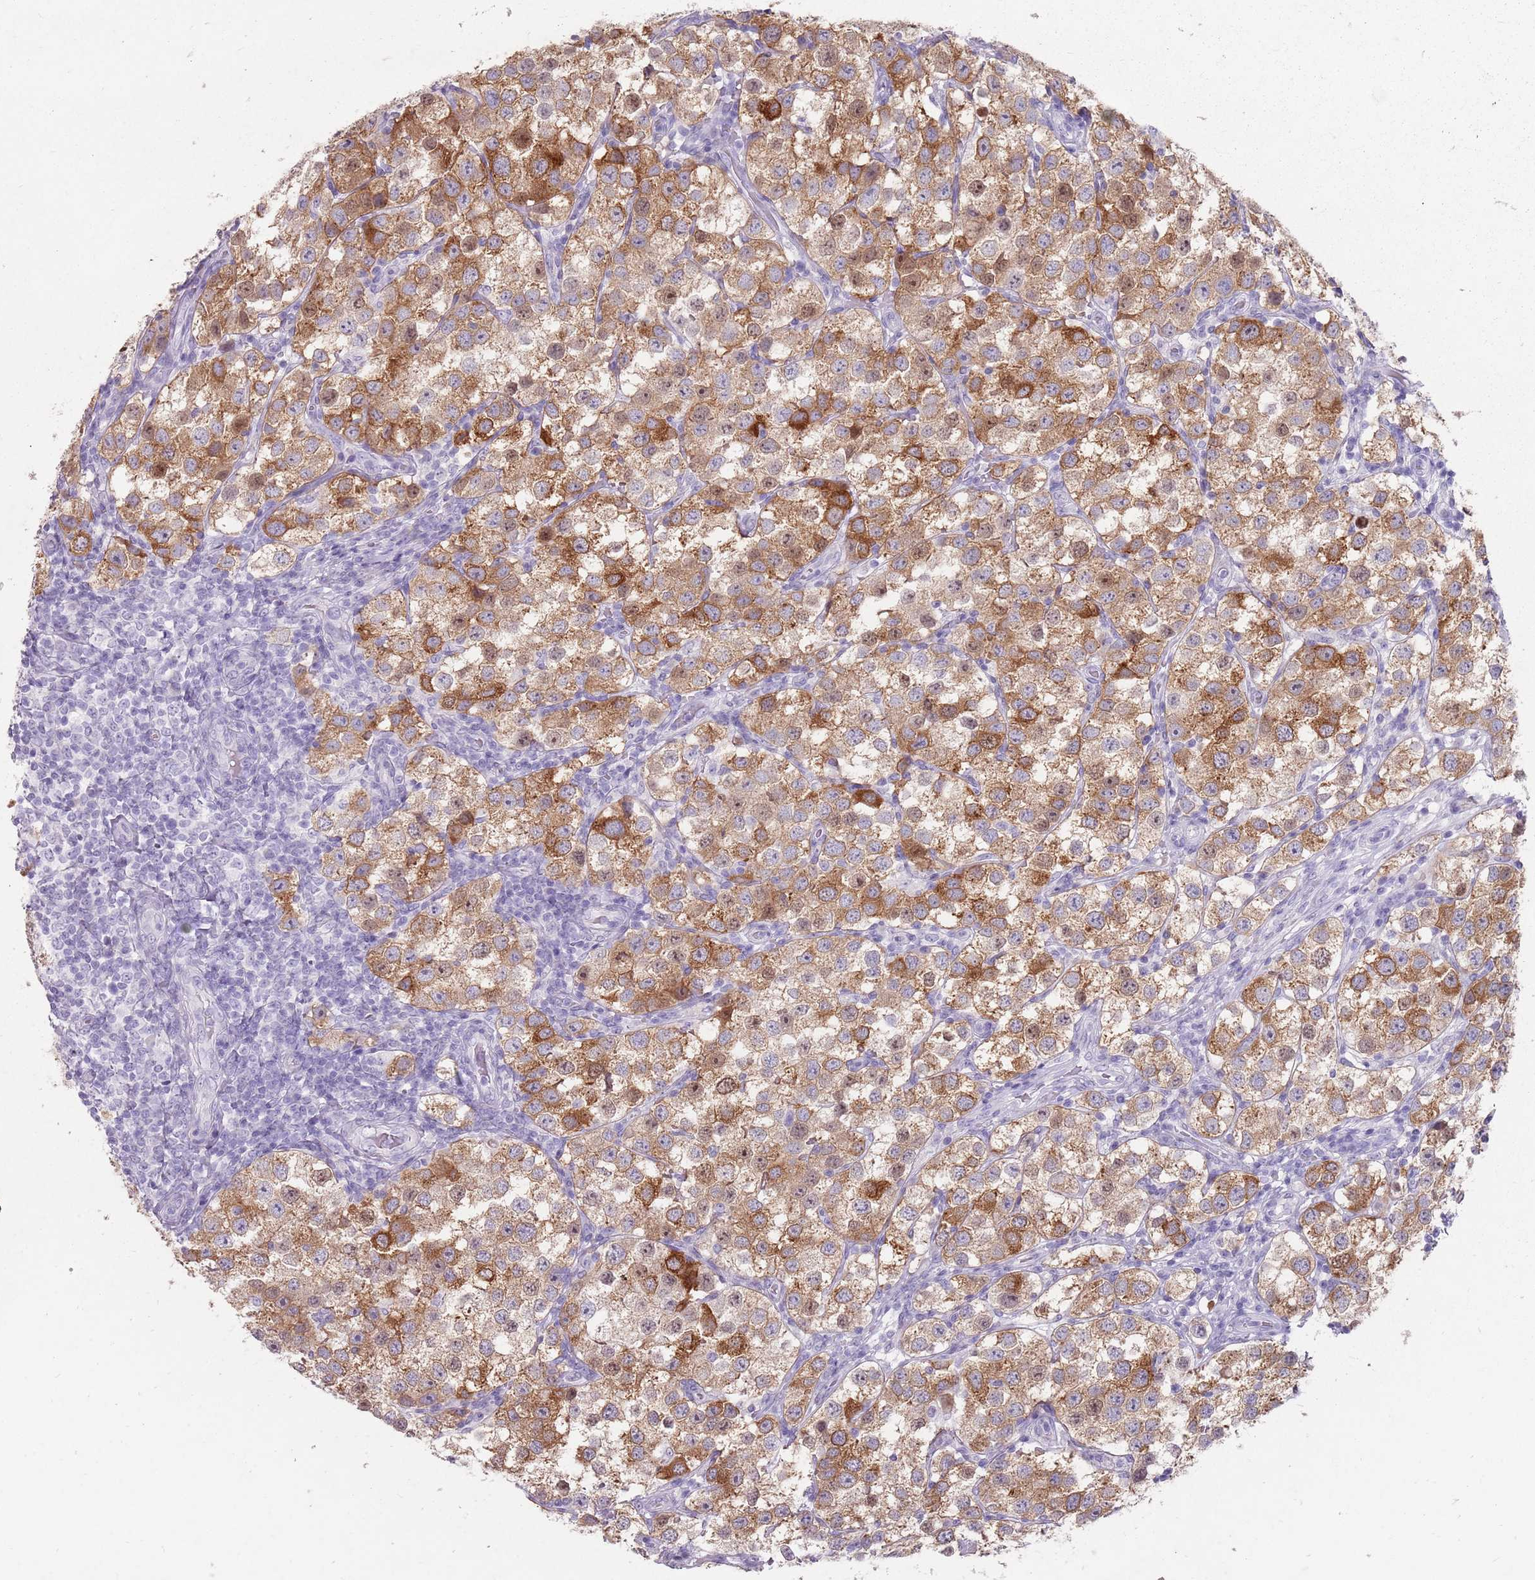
{"staining": {"intensity": "moderate", "quantity": ">75%", "location": "cytoplasmic/membranous"}, "tissue": "testis cancer", "cell_type": "Tumor cells", "image_type": "cancer", "snomed": [{"axis": "morphology", "description": "Seminoma, NOS"}, {"axis": "topography", "description": "Testis"}], "caption": "A histopathology image of seminoma (testis) stained for a protein demonstrates moderate cytoplasmic/membranous brown staining in tumor cells. The staining was performed using DAB, with brown indicating positive protein expression. Nuclei are stained blue with hematoxylin.", "gene": "DDX4", "patient": {"sex": "male", "age": 37}}